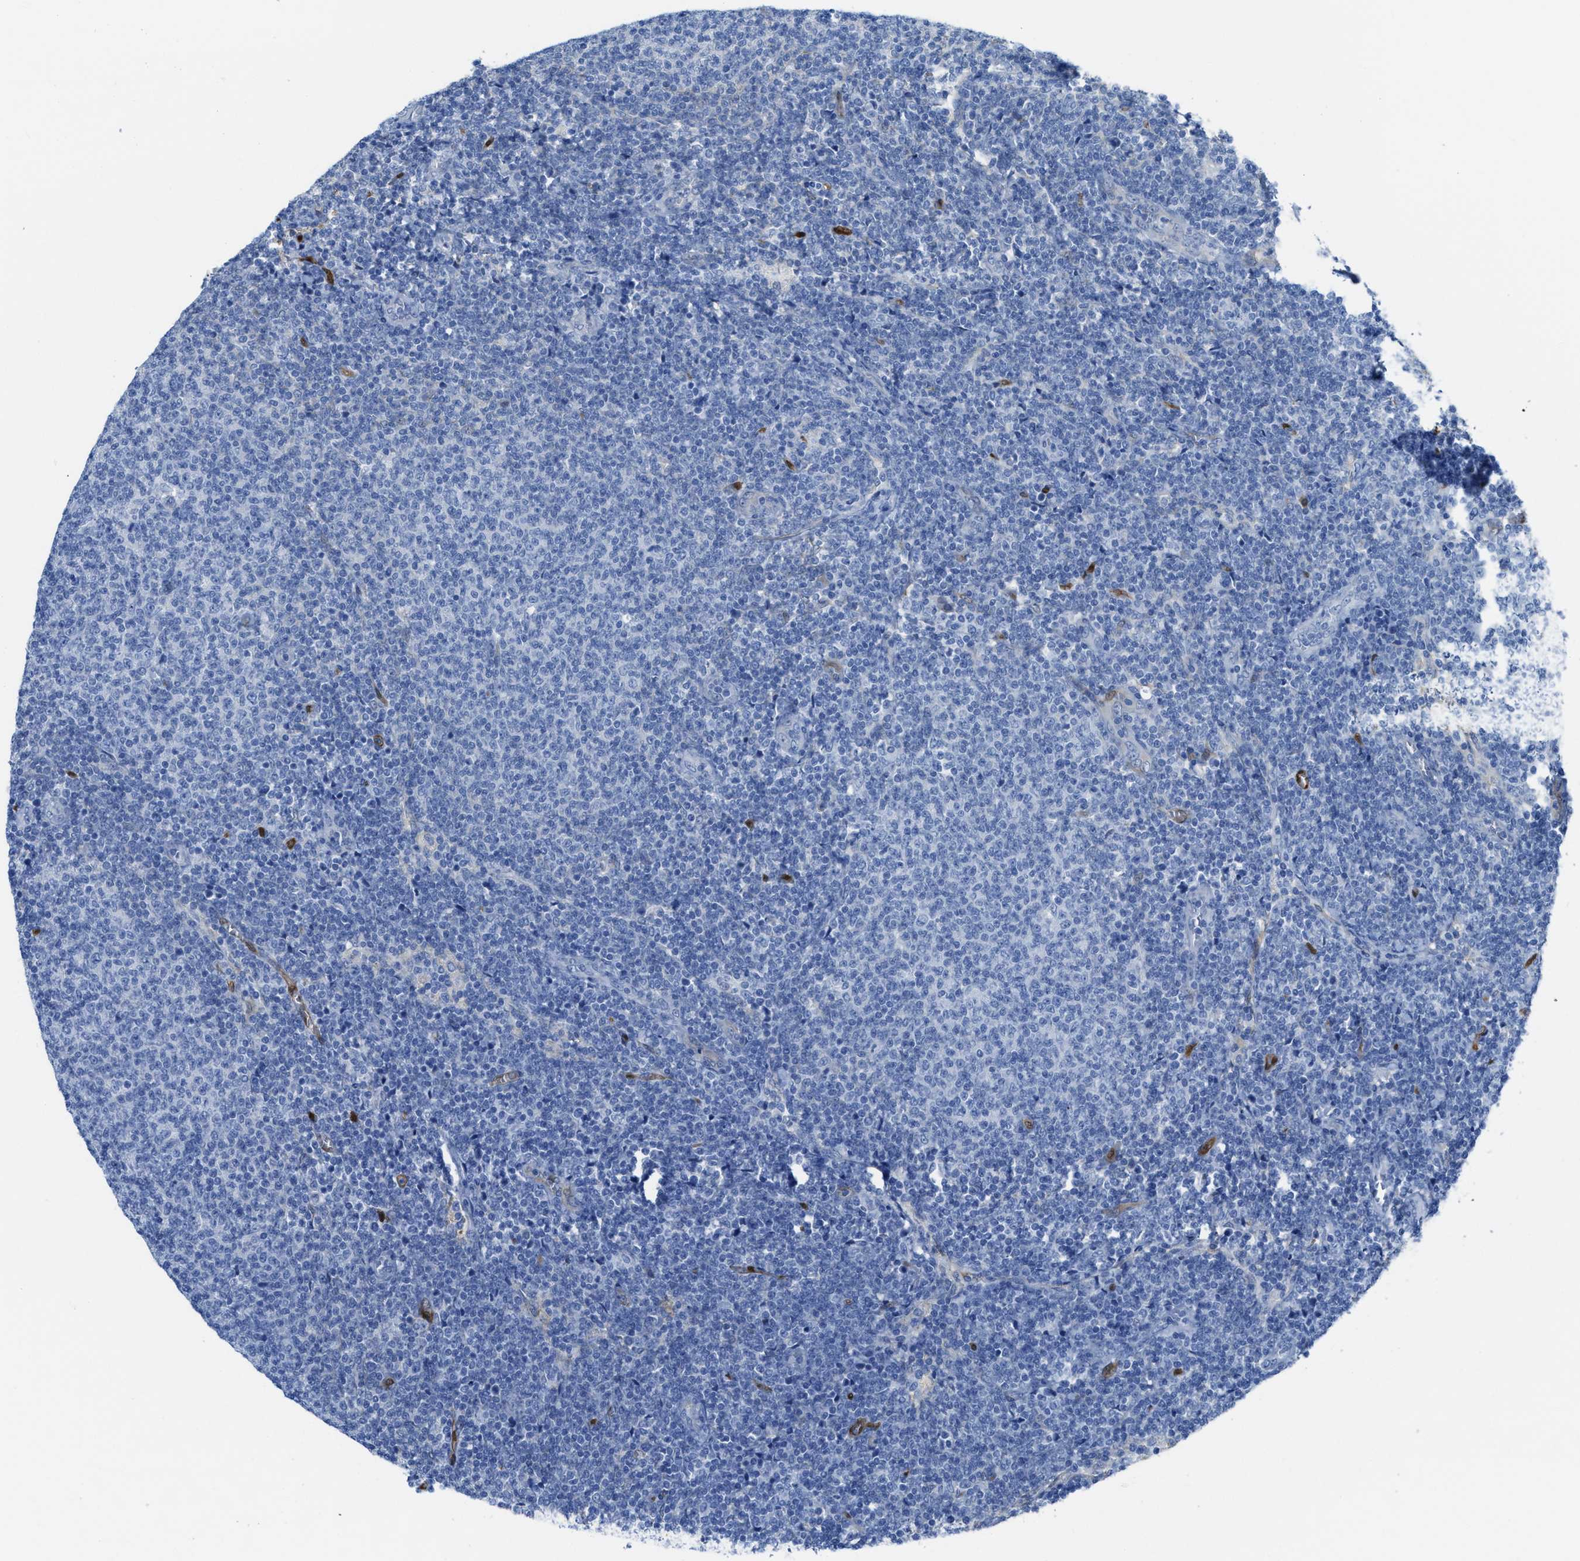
{"staining": {"intensity": "negative", "quantity": "none", "location": "none"}, "tissue": "lymphoma", "cell_type": "Tumor cells", "image_type": "cancer", "snomed": [{"axis": "morphology", "description": "Malignant lymphoma, non-Hodgkin's type, Low grade"}, {"axis": "topography", "description": "Lymph node"}], "caption": "Immunohistochemistry histopathology image of neoplastic tissue: malignant lymphoma, non-Hodgkin's type (low-grade) stained with DAB (3,3'-diaminobenzidine) reveals no significant protein staining in tumor cells.", "gene": "ASS1", "patient": {"sex": "male", "age": 66}}